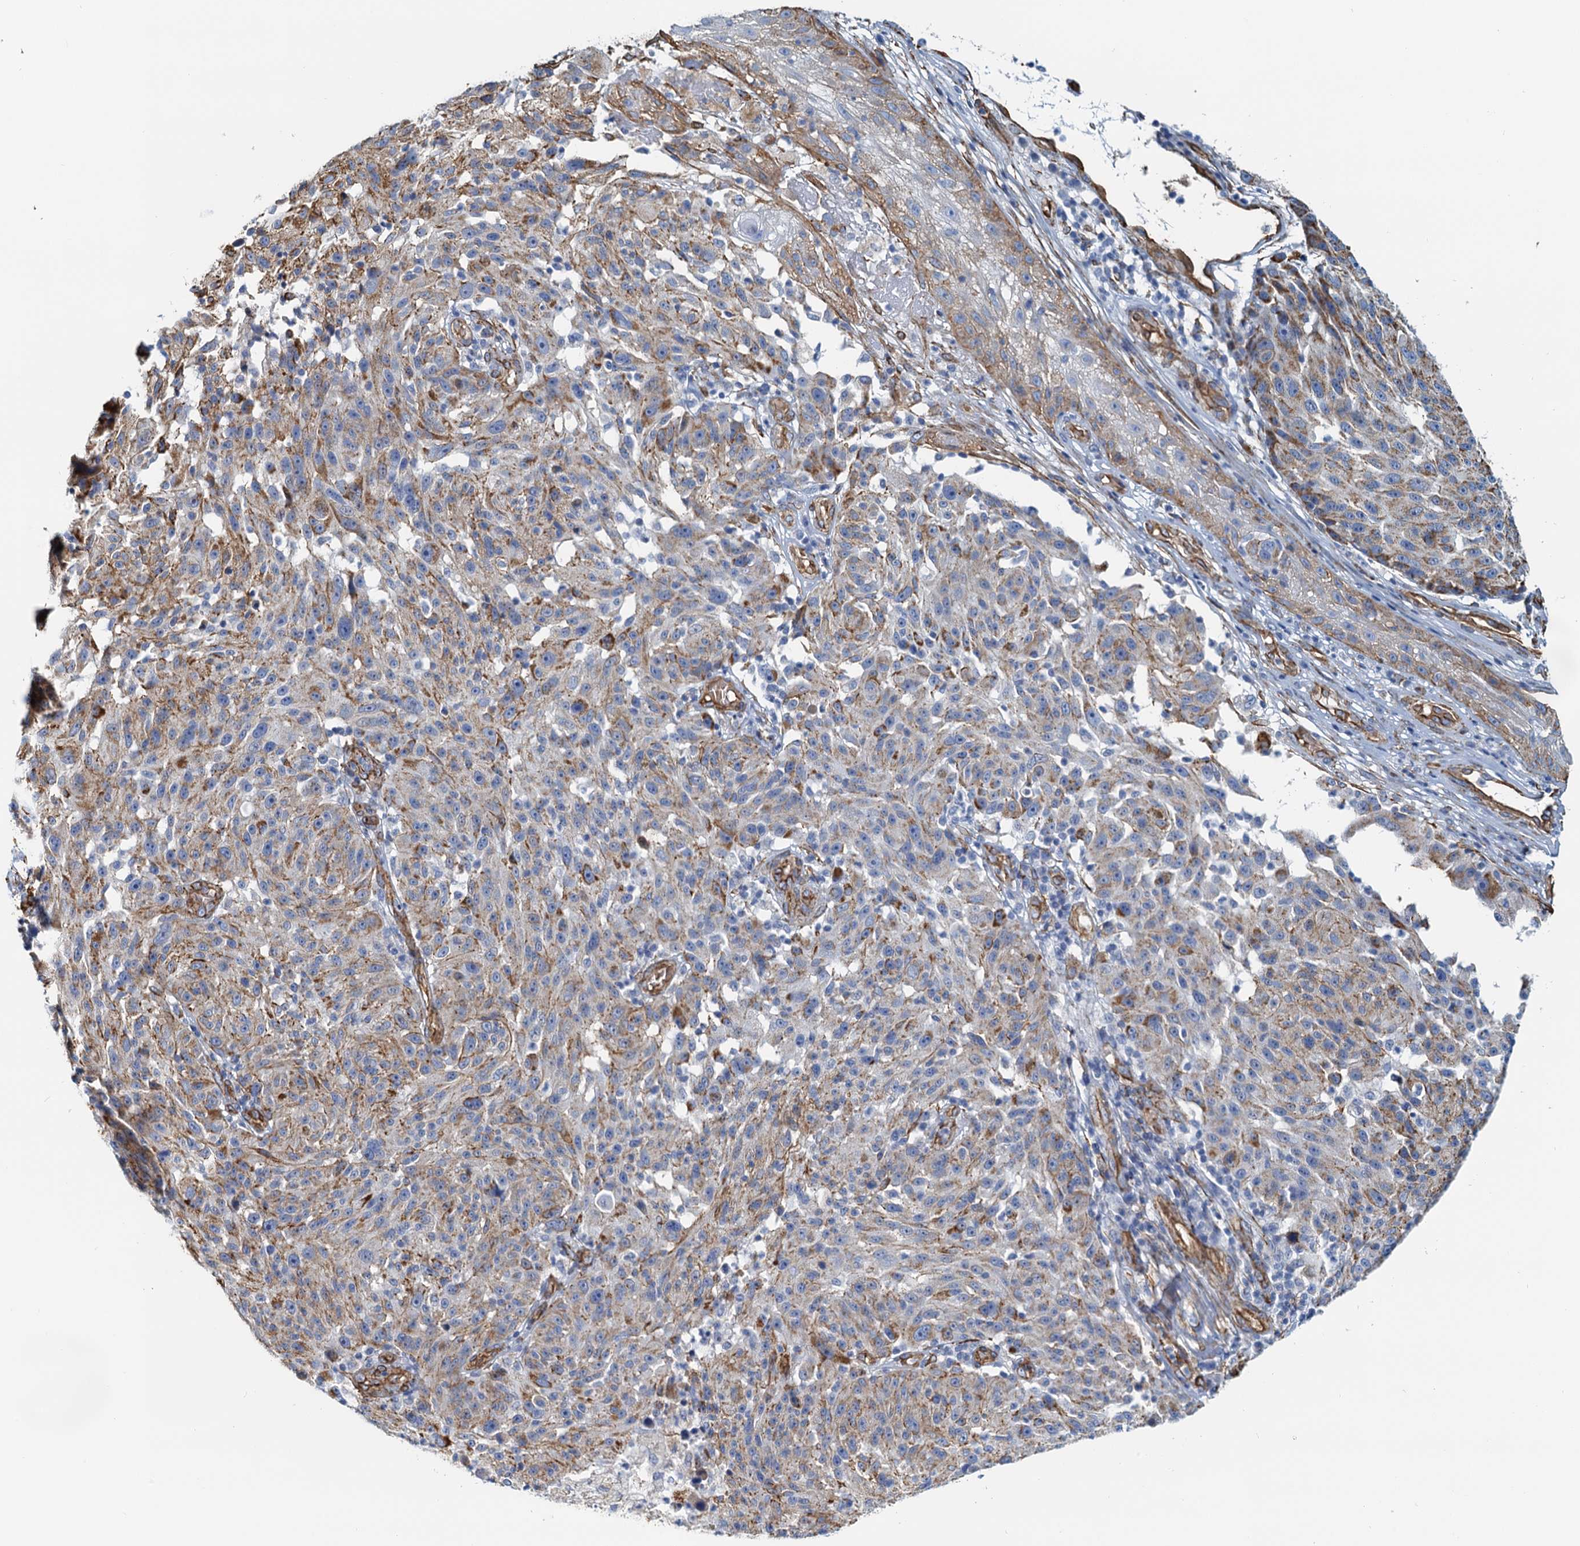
{"staining": {"intensity": "moderate", "quantity": "25%-75%", "location": "cytoplasmic/membranous"}, "tissue": "melanoma", "cell_type": "Tumor cells", "image_type": "cancer", "snomed": [{"axis": "morphology", "description": "Malignant melanoma, NOS"}, {"axis": "topography", "description": "Skin"}], "caption": "DAB immunohistochemical staining of malignant melanoma shows moderate cytoplasmic/membranous protein expression in about 25%-75% of tumor cells.", "gene": "DGKG", "patient": {"sex": "male", "age": 53}}